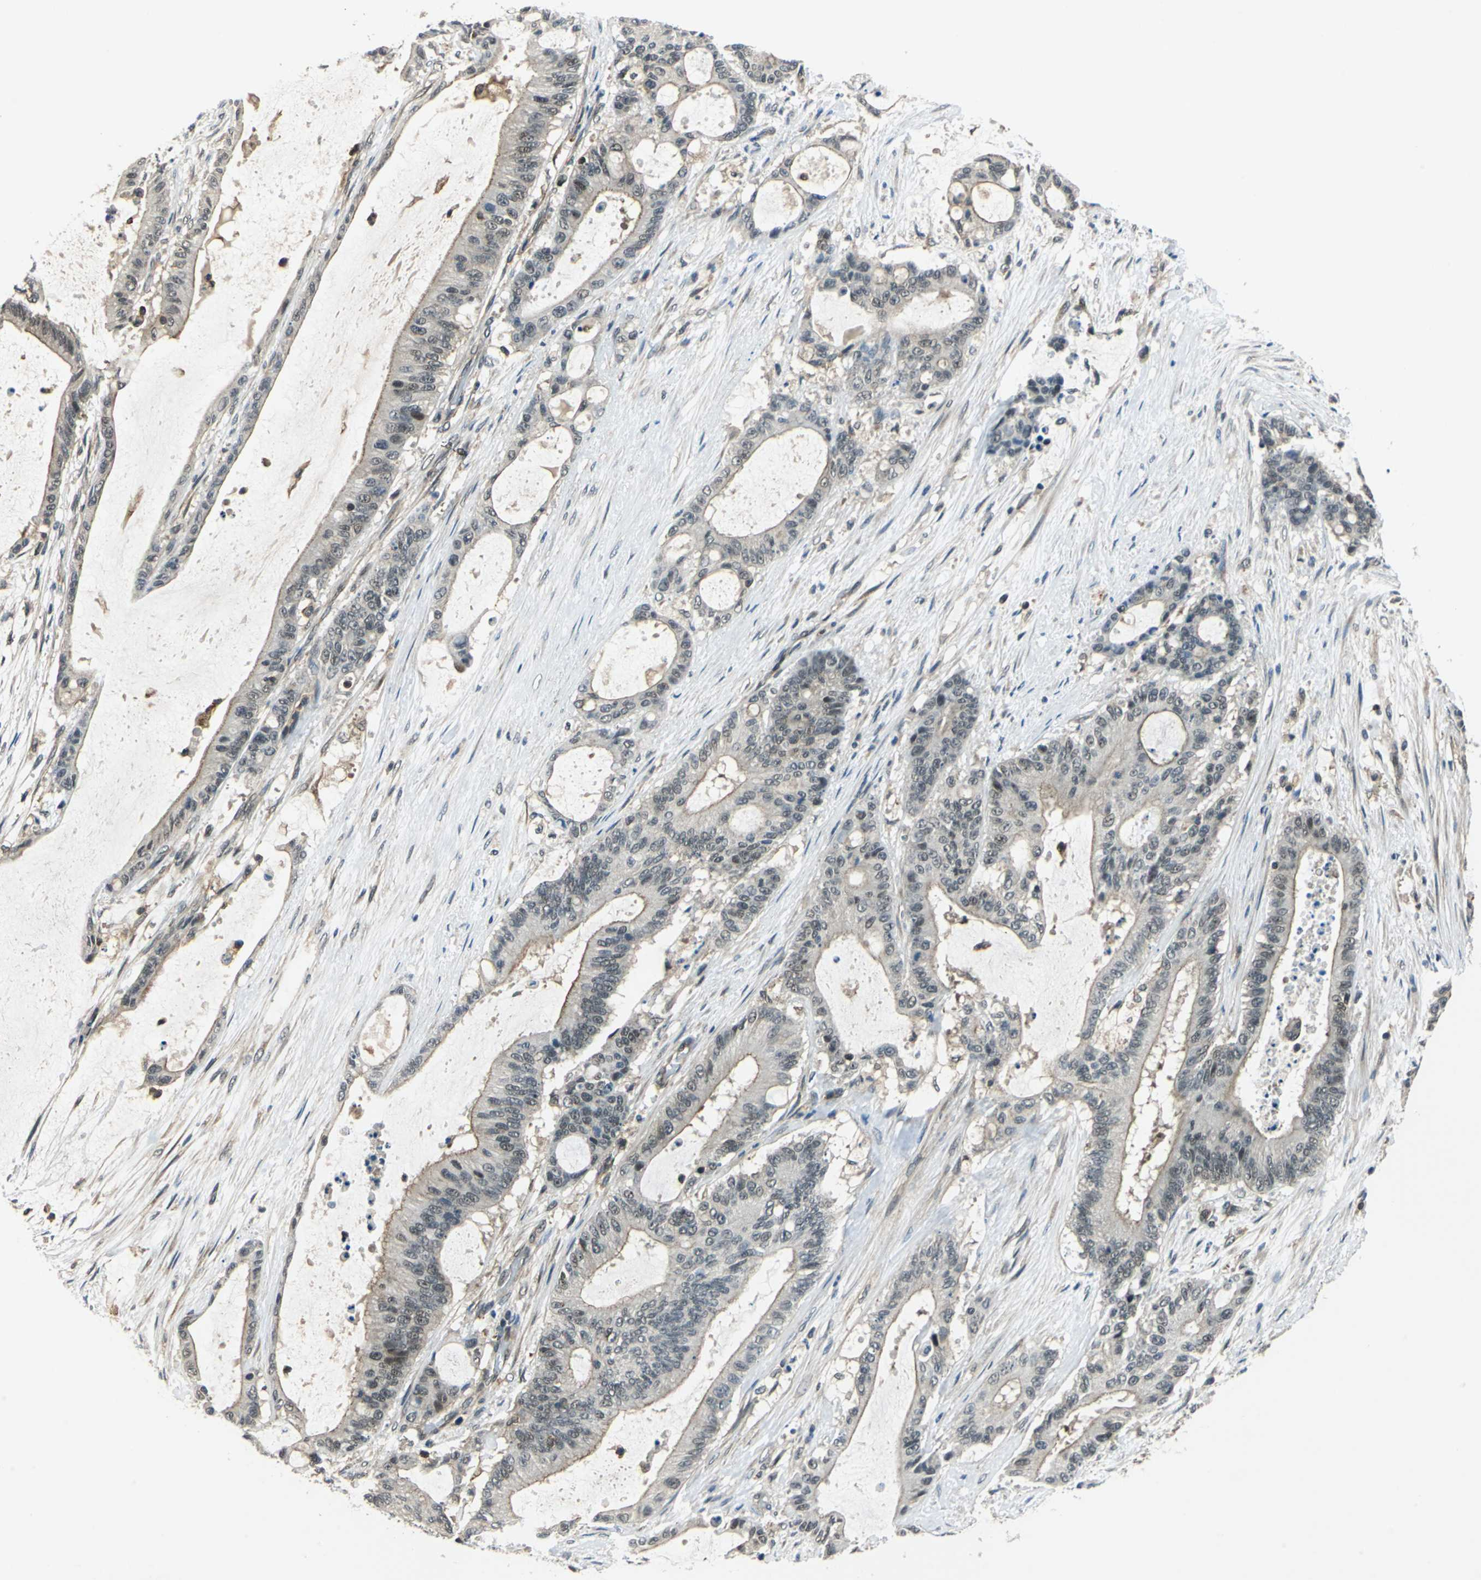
{"staining": {"intensity": "moderate", "quantity": "25%-75%", "location": "cytoplasmic/membranous,nuclear"}, "tissue": "liver cancer", "cell_type": "Tumor cells", "image_type": "cancer", "snomed": [{"axis": "morphology", "description": "Cholangiocarcinoma"}, {"axis": "topography", "description": "Liver"}], "caption": "This micrograph demonstrates immunohistochemistry staining of liver cancer, with medium moderate cytoplasmic/membranous and nuclear positivity in about 25%-75% of tumor cells.", "gene": "ARPC3", "patient": {"sex": "female", "age": 73}}